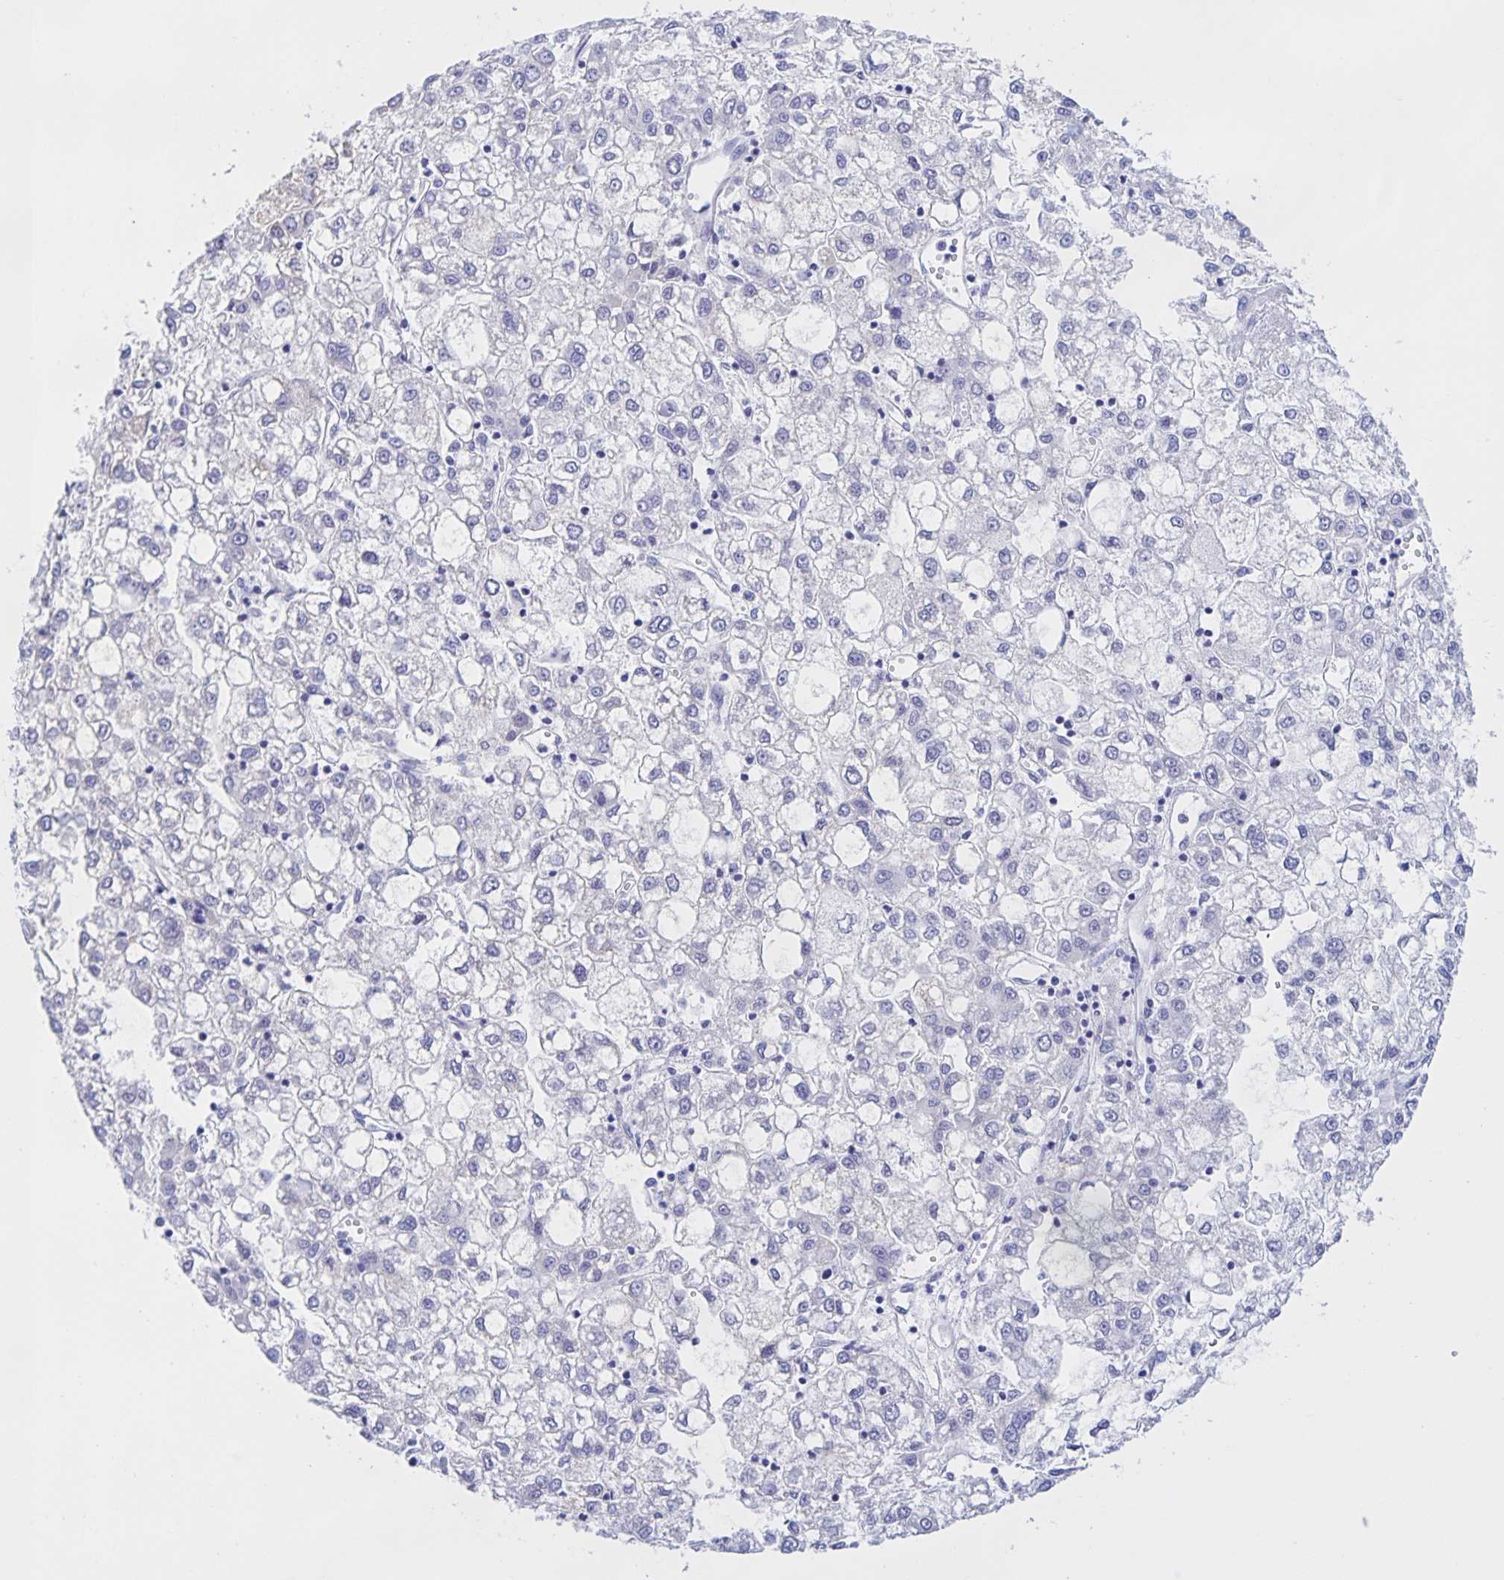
{"staining": {"intensity": "negative", "quantity": "none", "location": "none"}, "tissue": "liver cancer", "cell_type": "Tumor cells", "image_type": "cancer", "snomed": [{"axis": "morphology", "description": "Carcinoma, Hepatocellular, NOS"}, {"axis": "topography", "description": "Liver"}], "caption": "Tumor cells show no significant staining in liver hepatocellular carcinoma.", "gene": "CATSPER4", "patient": {"sex": "male", "age": 40}}